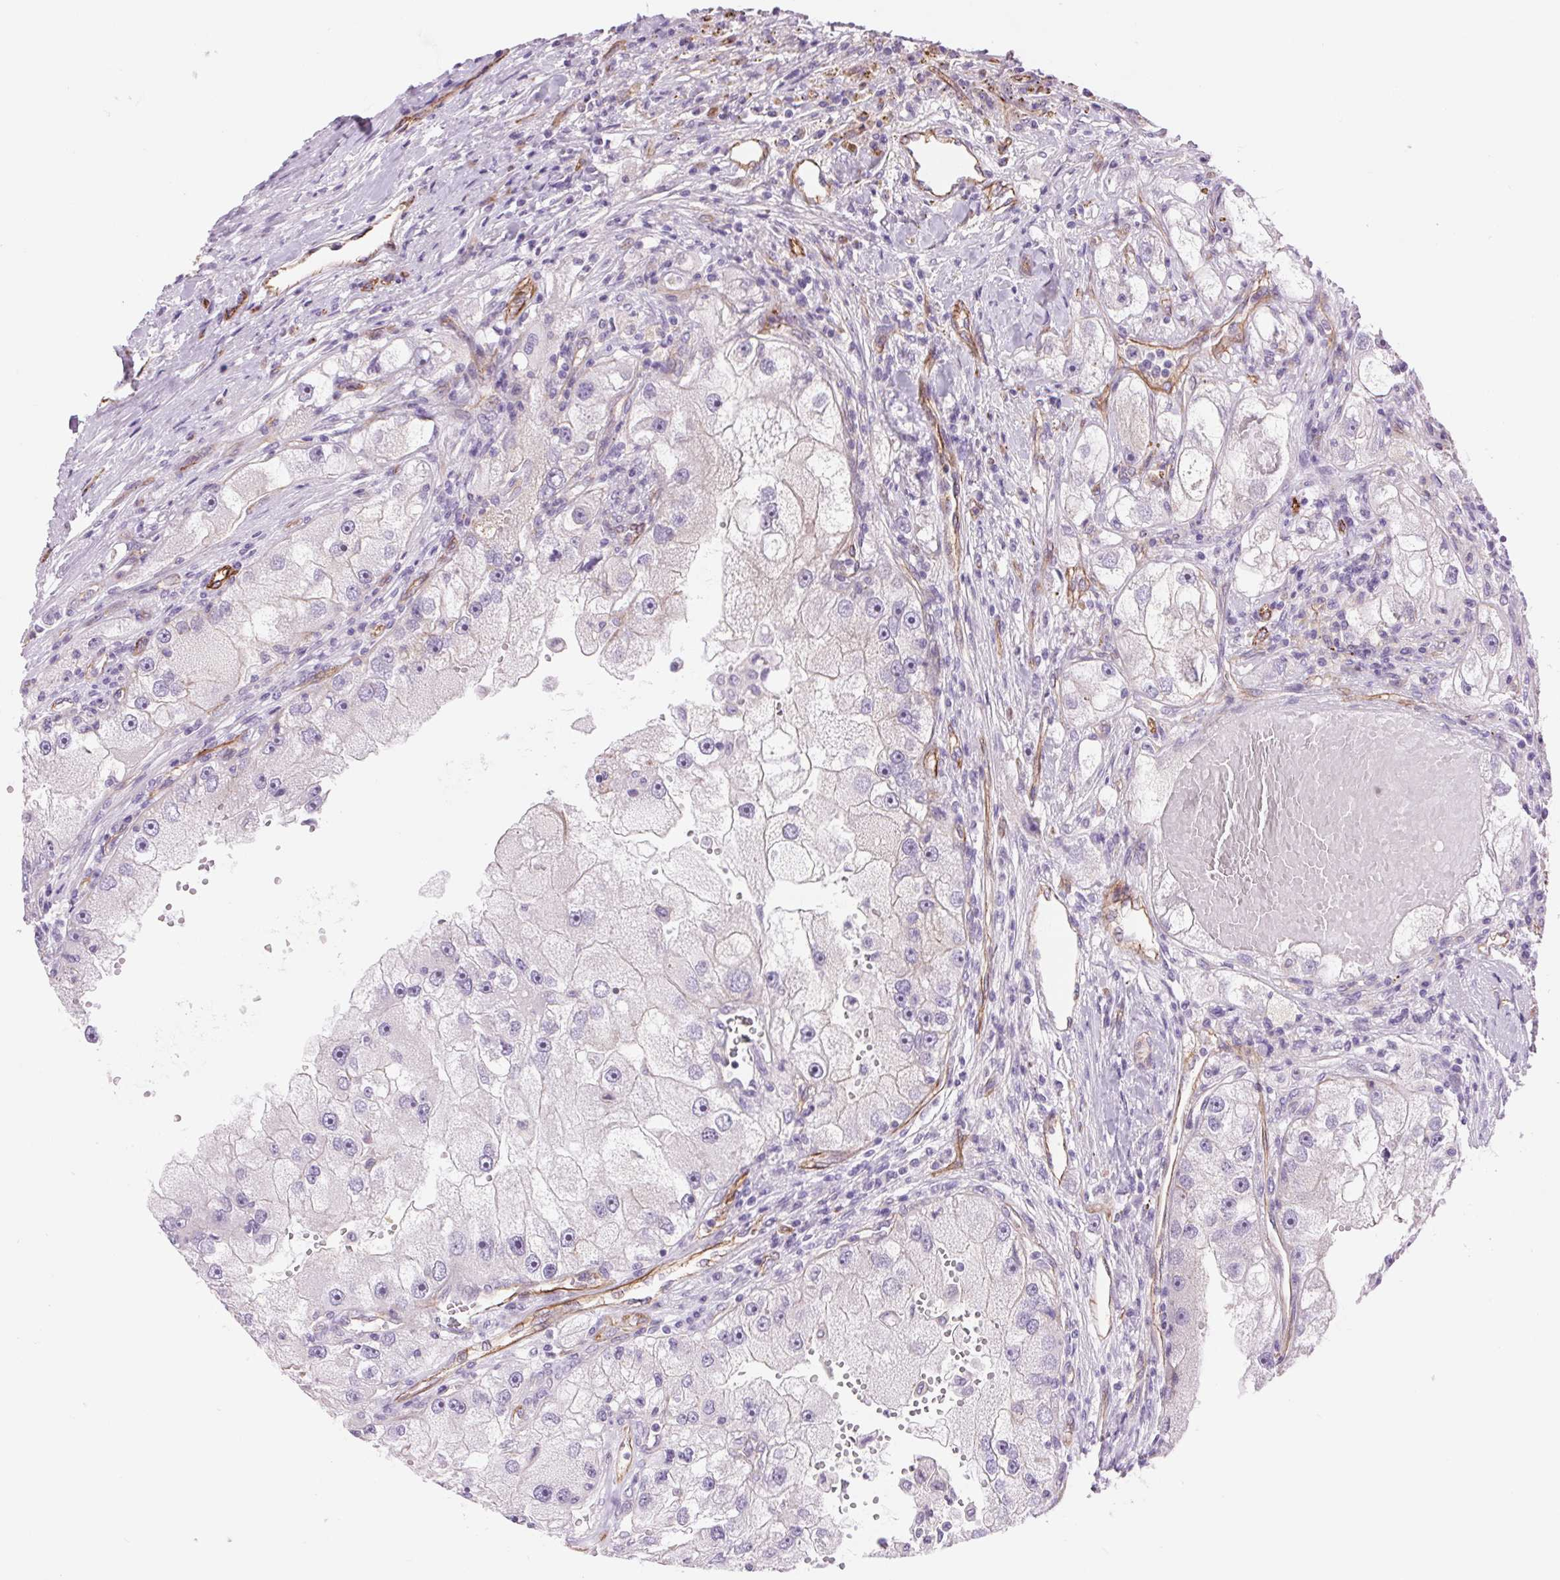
{"staining": {"intensity": "negative", "quantity": "none", "location": "none"}, "tissue": "renal cancer", "cell_type": "Tumor cells", "image_type": "cancer", "snomed": [{"axis": "morphology", "description": "Adenocarcinoma, NOS"}, {"axis": "topography", "description": "Kidney"}], "caption": "This is an IHC micrograph of renal adenocarcinoma. There is no staining in tumor cells.", "gene": "DIXDC1", "patient": {"sex": "male", "age": 63}}